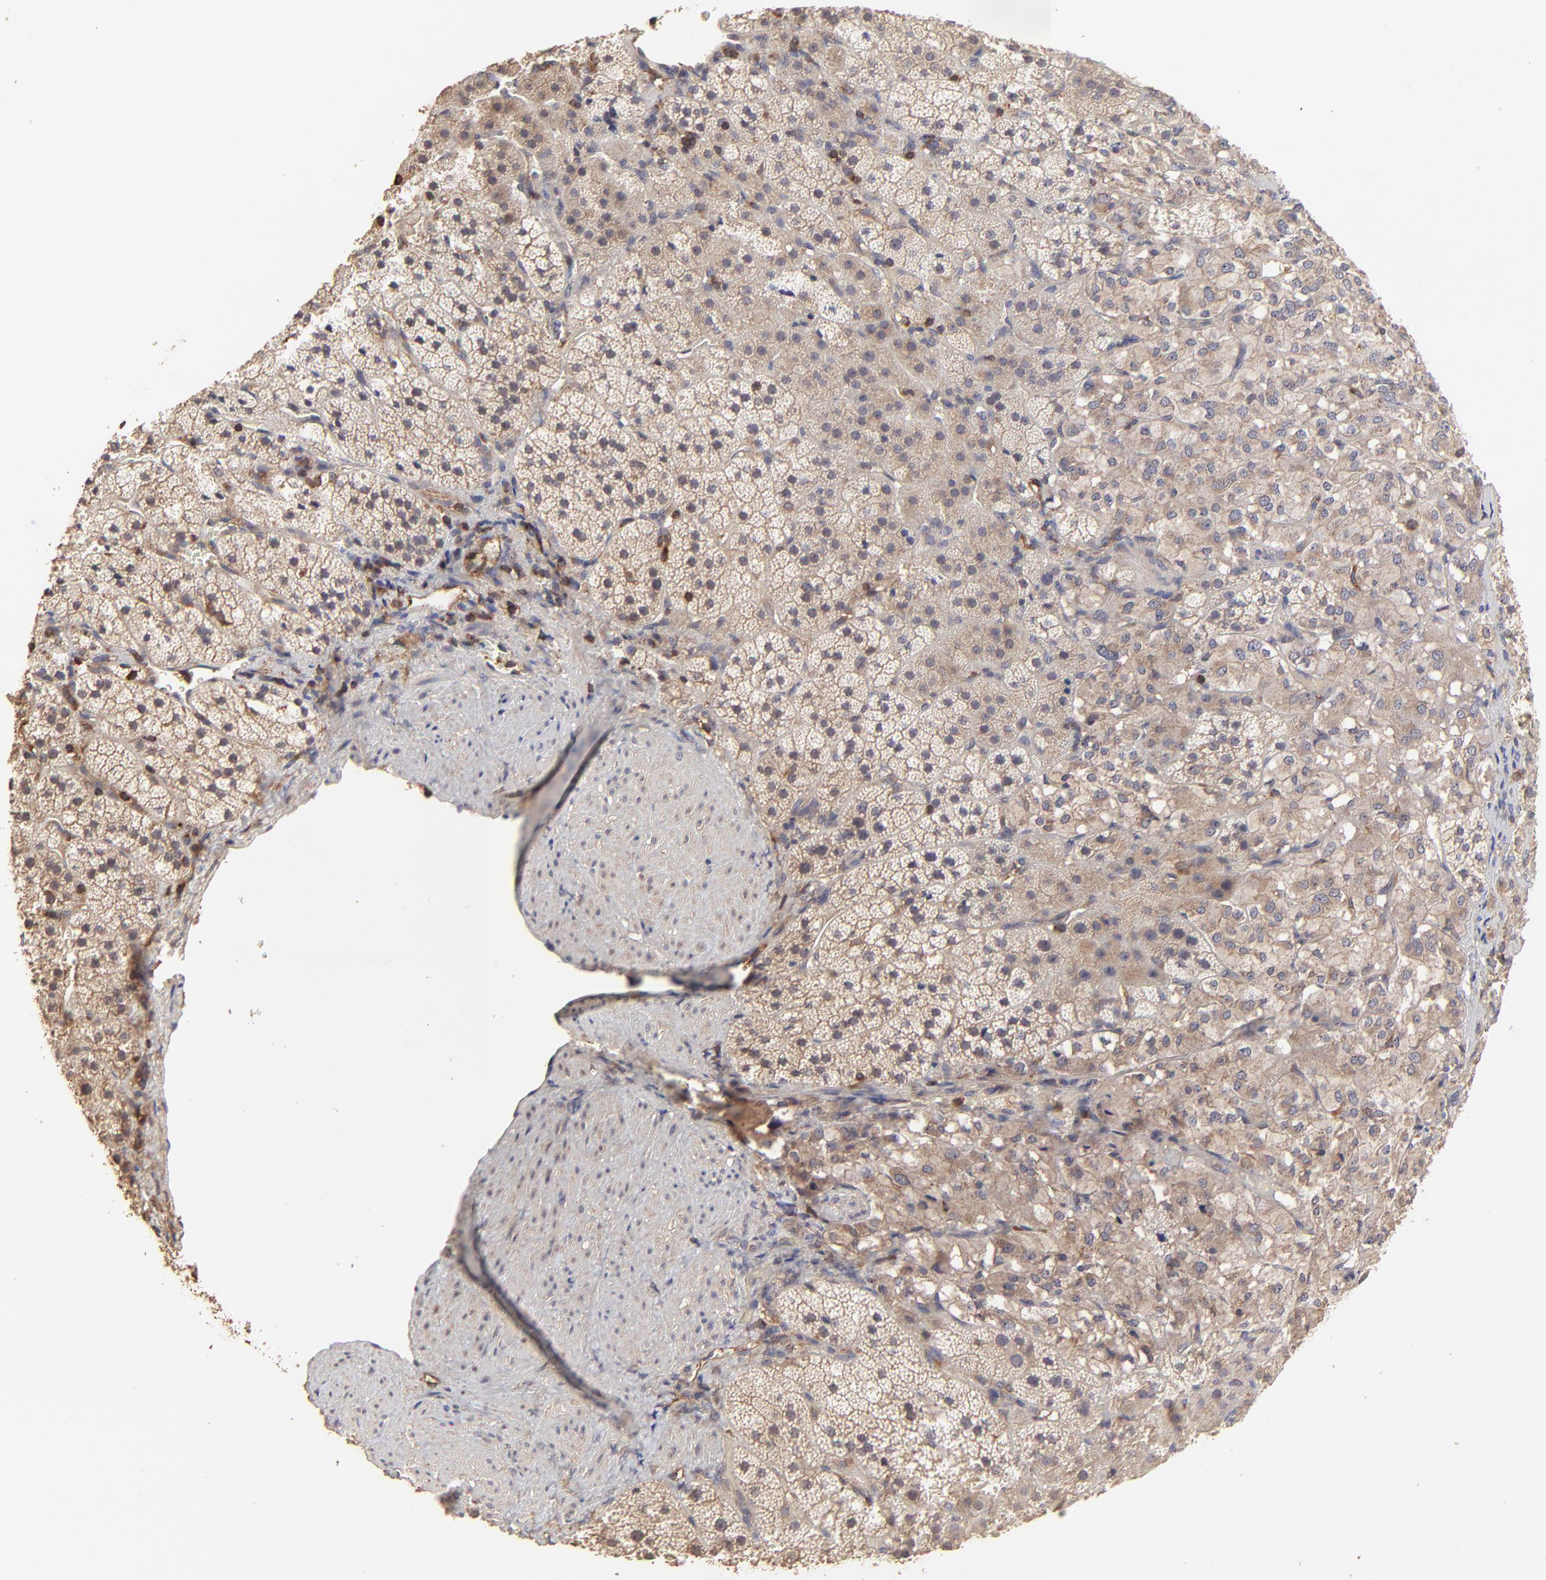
{"staining": {"intensity": "weak", "quantity": ">75%", "location": "cytoplasmic/membranous"}, "tissue": "adrenal gland", "cell_type": "Glandular cells", "image_type": "normal", "snomed": [{"axis": "morphology", "description": "Normal tissue, NOS"}, {"axis": "topography", "description": "Adrenal gland"}], "caption": "This image shows immunohistochemistry staining of normal adrenal gland, with low weak cytoplasmic/membranous positivity in approximately >75% of glandular cells.", "gene": "STON2", "patient": {"sex": "female", "age": 44}}